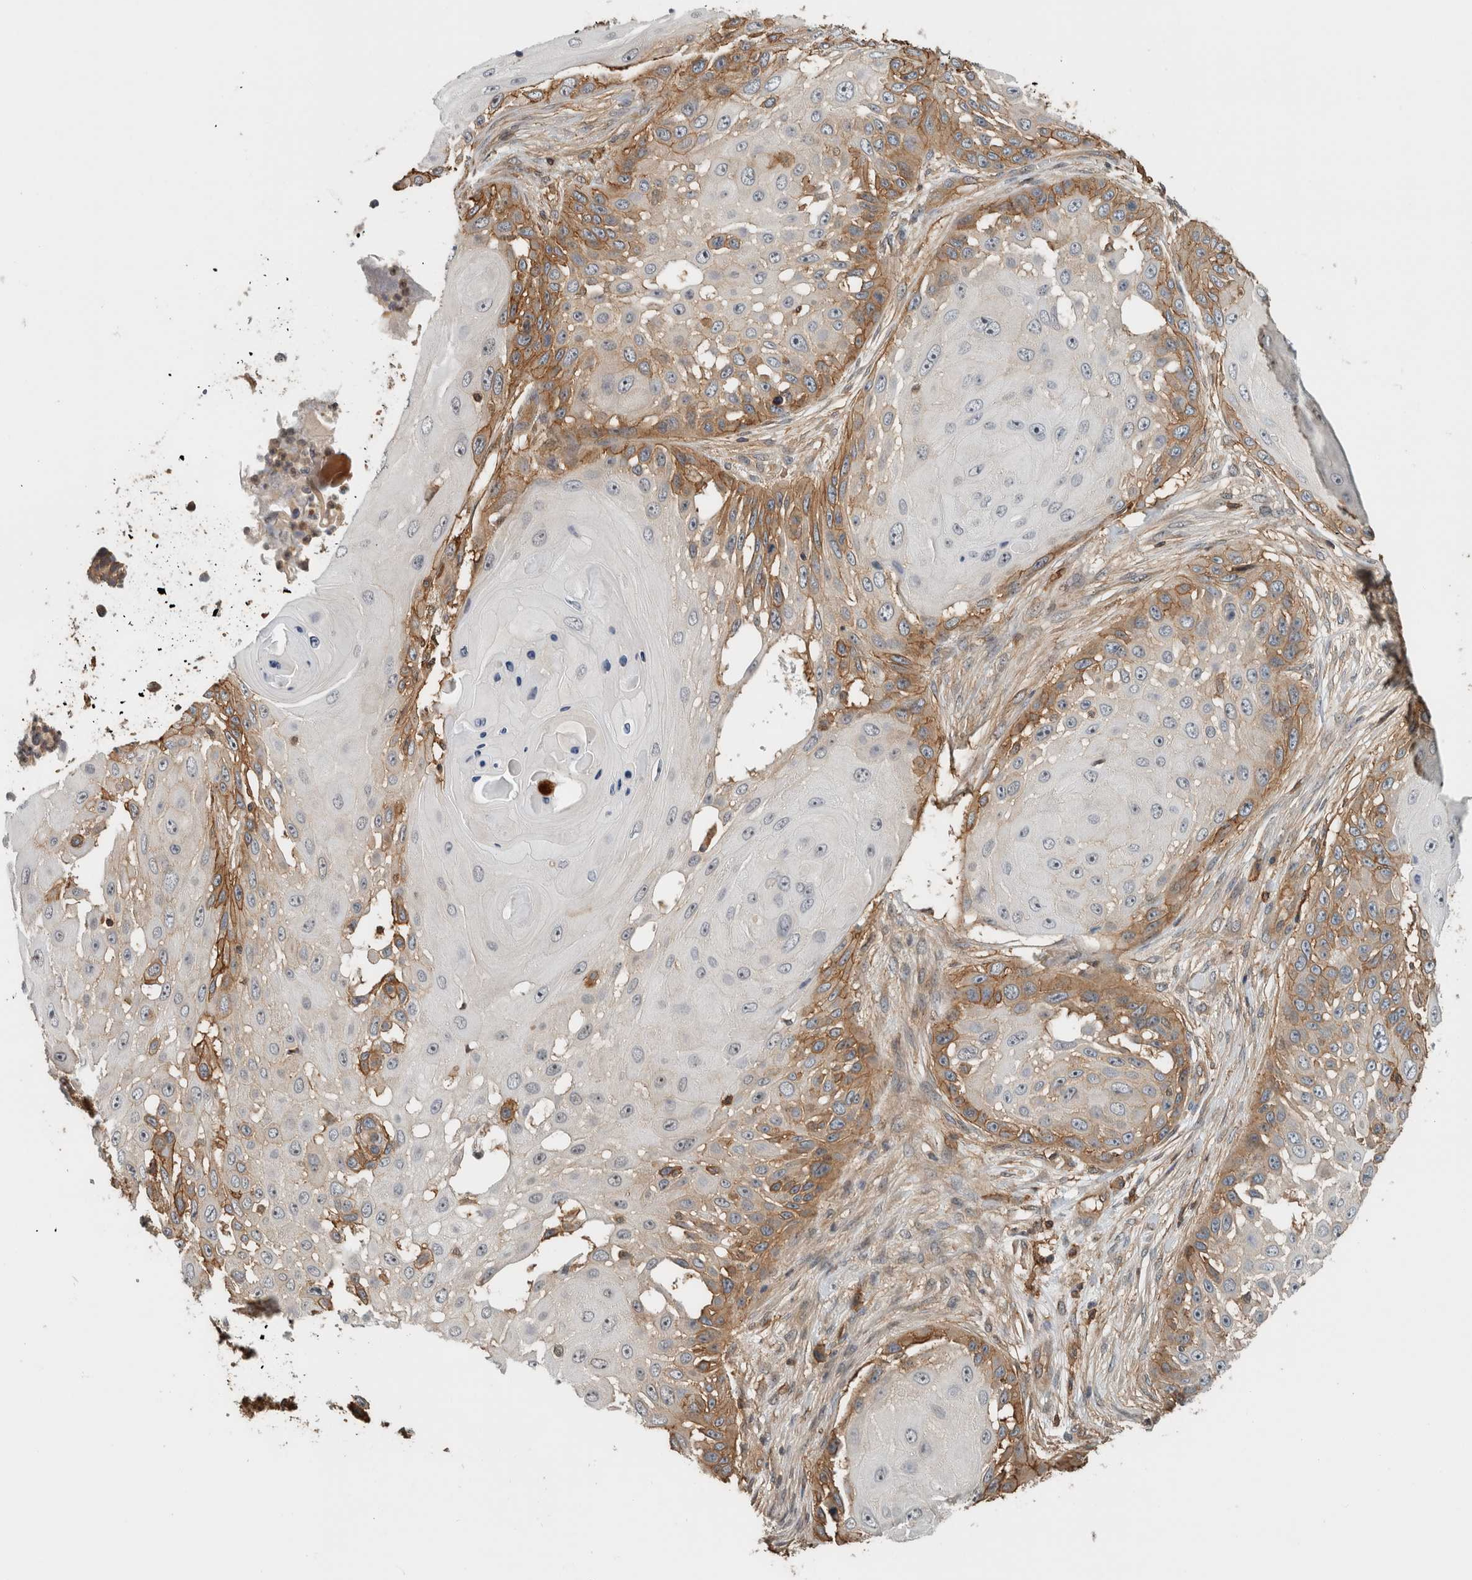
{"staining": {"intensity": "moderate", "quantity": "<25%", "location": "cytoplasmic/membranous"}, "tissue": "skin cancer", "cell_type": "Tumor cells", "image_type": "cancer", "snomed": [{"axis": "morphology", "description": "Squamous cell carcinoma, NOS"}, {"axis": "topography", "description": "Skin"}], "caption": "Squamous cell carcinoma (skin) stained for a protein reveals moderate cytoplasmic/membranous positivity in tumor cells. (DAB IHC with brightfield microscopy, high magnification).", "gene": "PFDN4", "patient": {"sex": "female", "age": 44}}